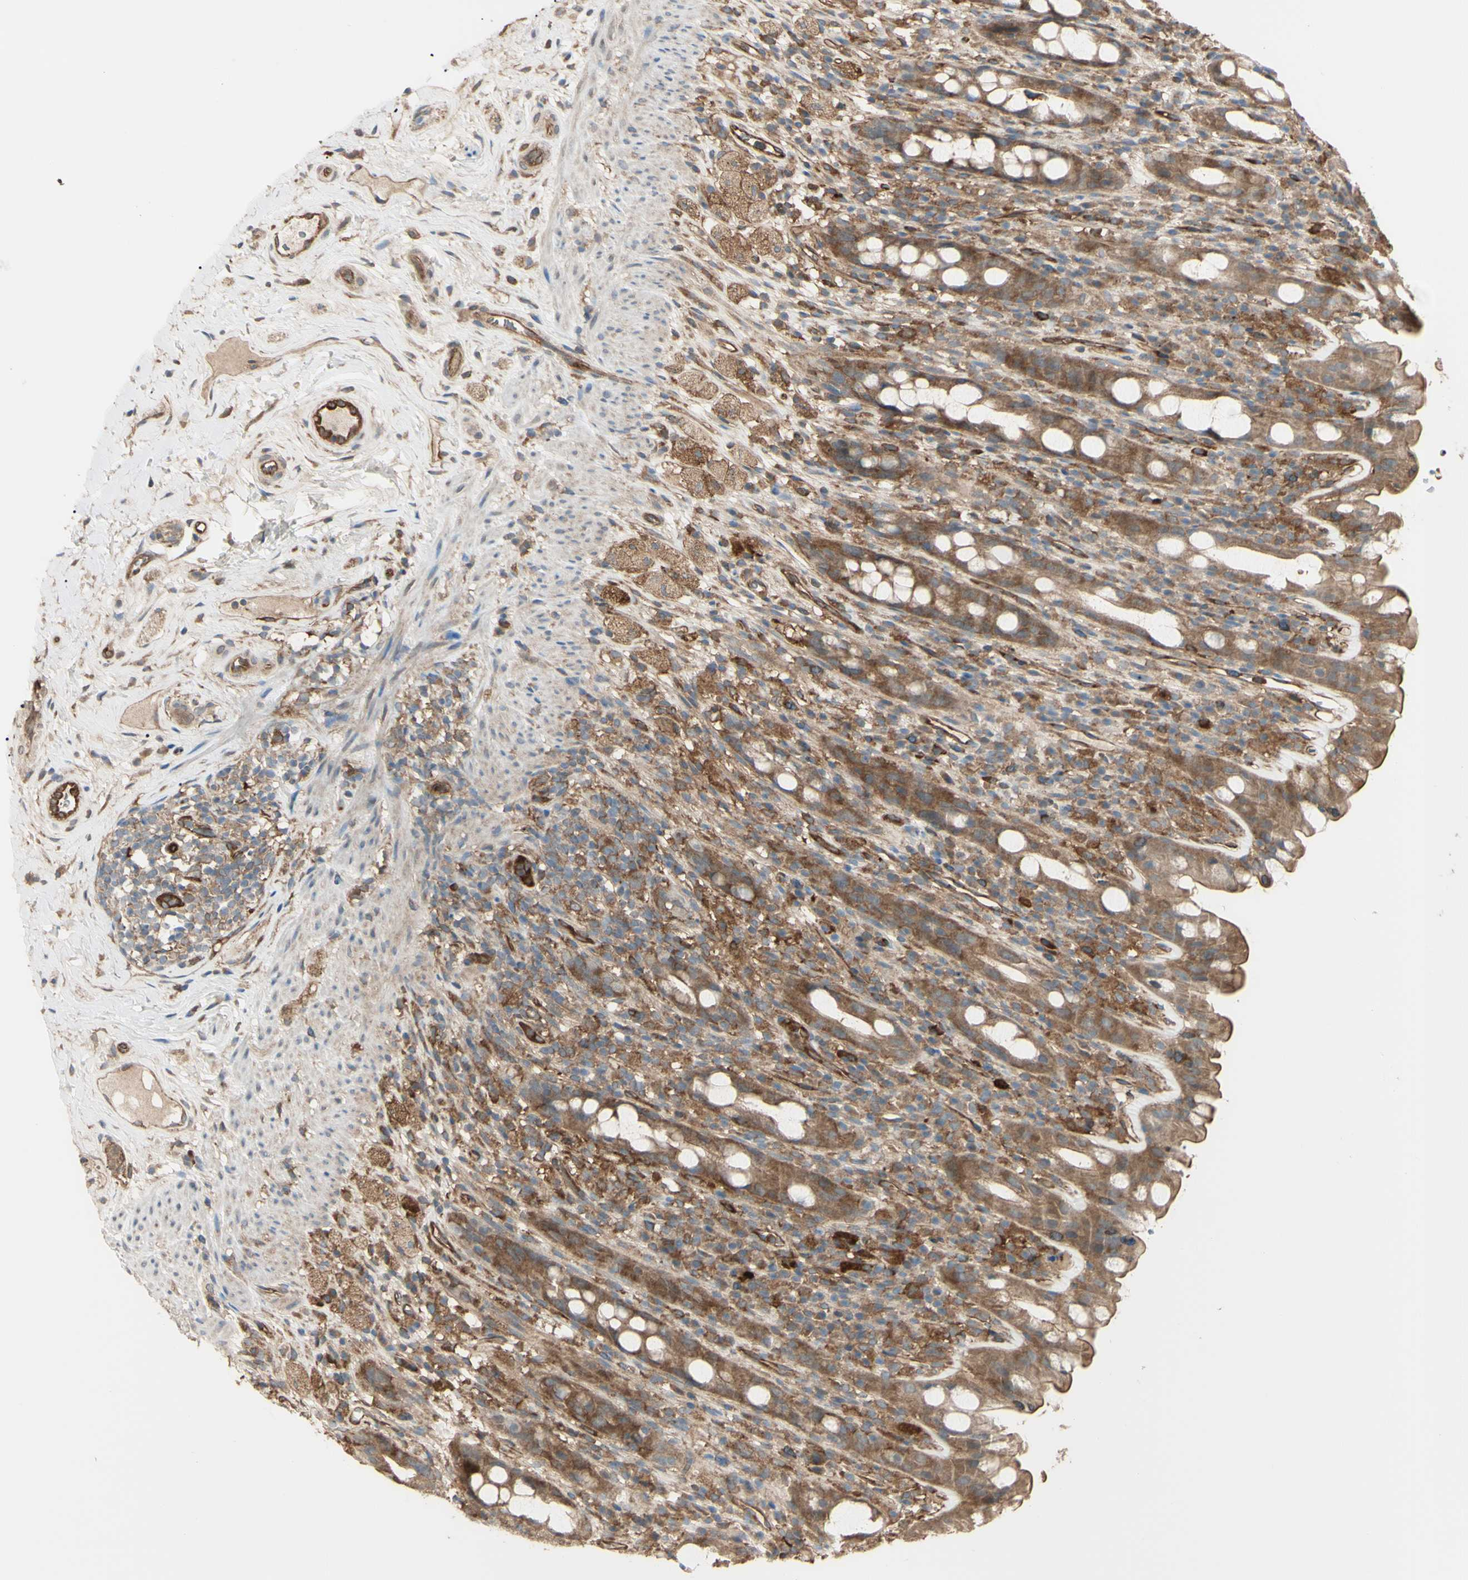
{"staining": {"intensity": "moderate", "quantity": ">75%", "location": "cytoplasmic/membranous"}, "tissue": "rectum", "cell_type": "Glandular cells", "image_type": "normal", "snomed": [{"axis": "morphology", "description": "Normal tissue, NOS"}, {"axis": "topography", "description": "Rectum"}], "caption": "A medium amount of moderate cytoplasmic/membranous expression is identified in approximately >75% of glandular cells in normal rectum. (DAB (3,3'-diaminobenzidine) = brown stain, brightfield microscopy at high magnification).", "gene": "PTPN12", "patient": {"sex": "male", "age": 44}}